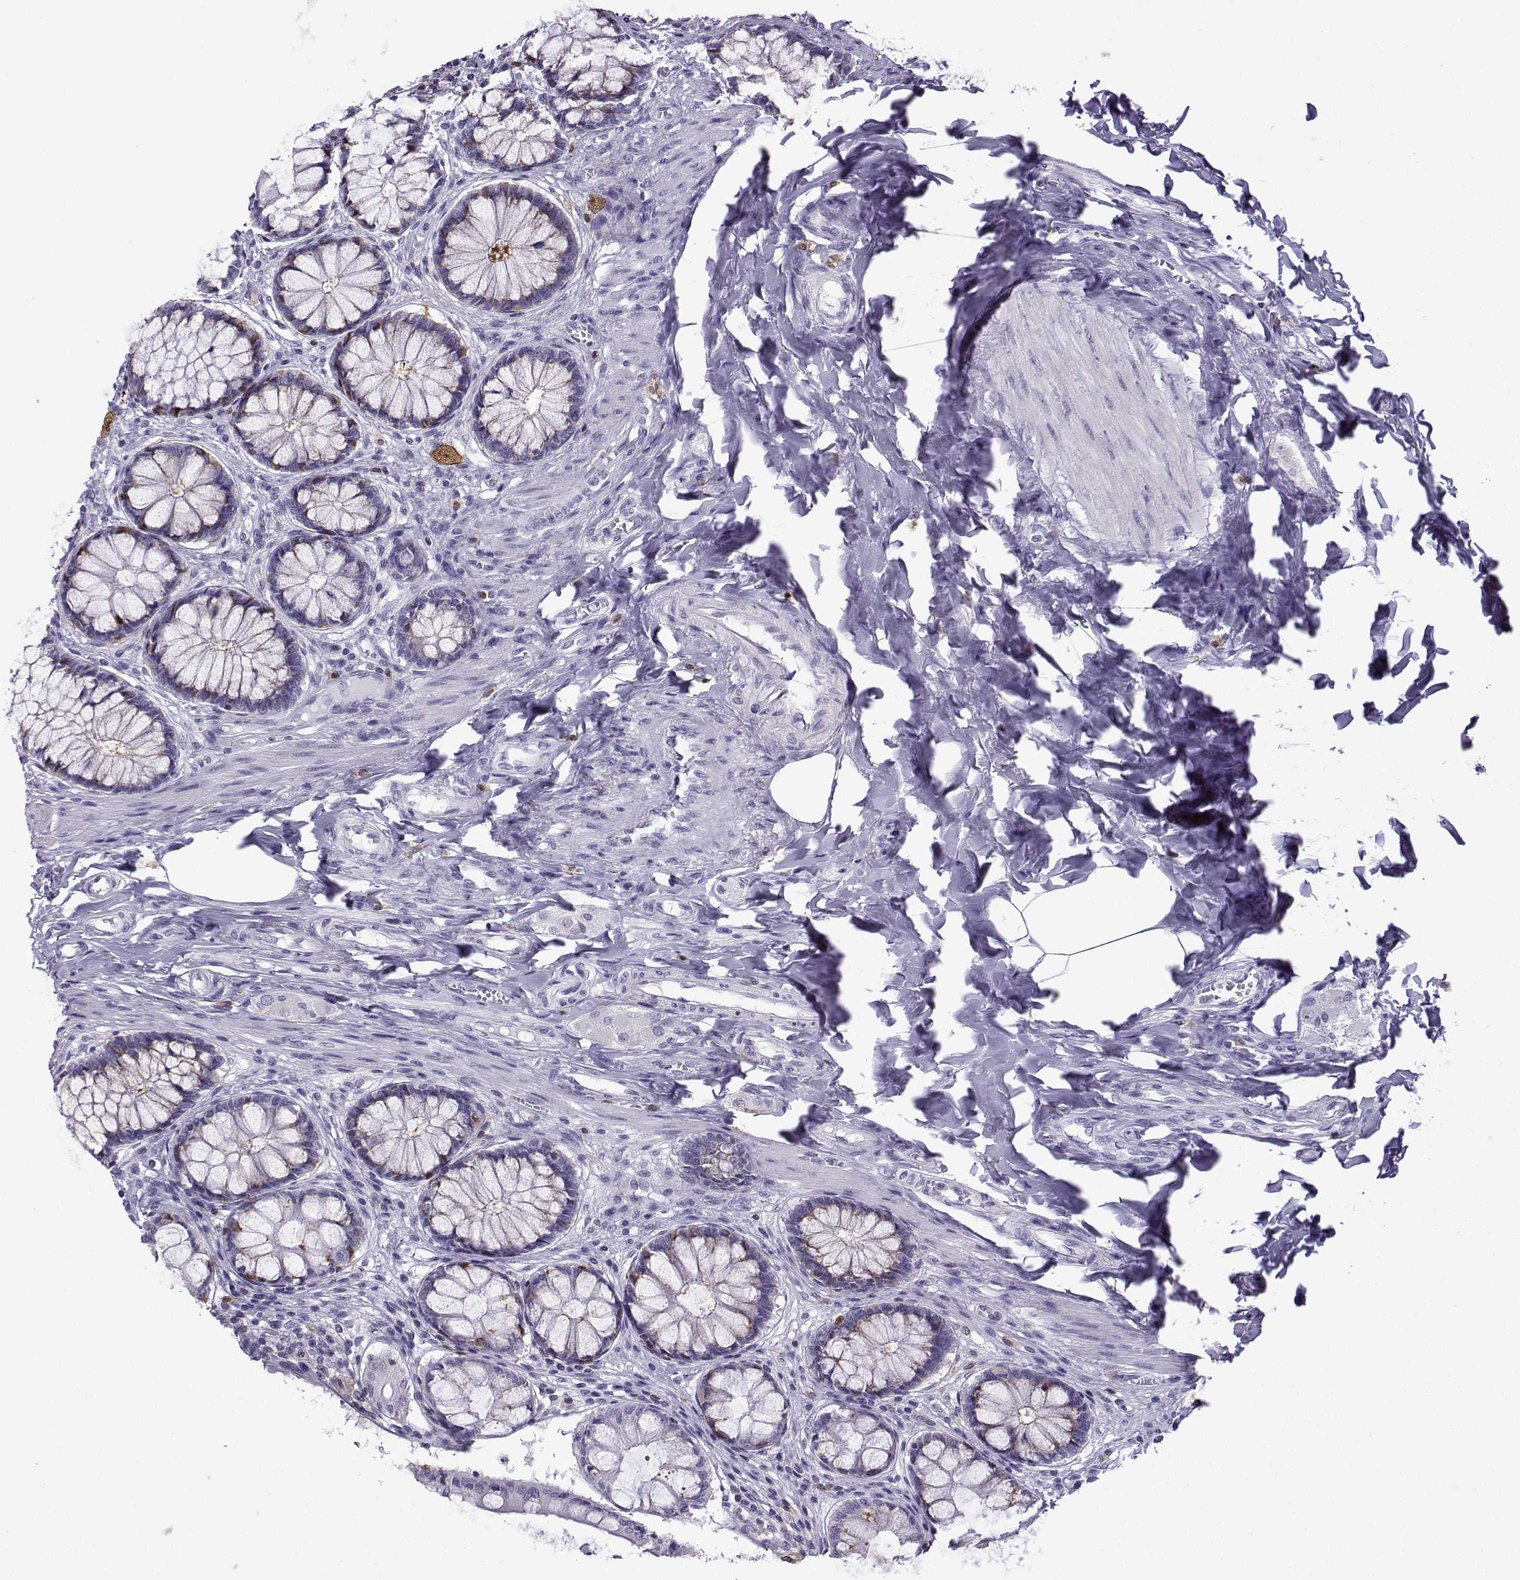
{"staining": {"intensity": "negative", "quantity": "none", "location": "none"}, "tissue": "colon", "cell_type": "Endothelial cells", "image_type": "normal", "snomed": [{"axis": "morphology", "description": "Normal tissue, NOS"}, {"axis": "topography", "description": "Colon"}], "caption": "IHC of benign human colon exhibits no positivity in endothelial cells.", "gene": "HTR7", "patient": {"sex": "female", "age": 65}}